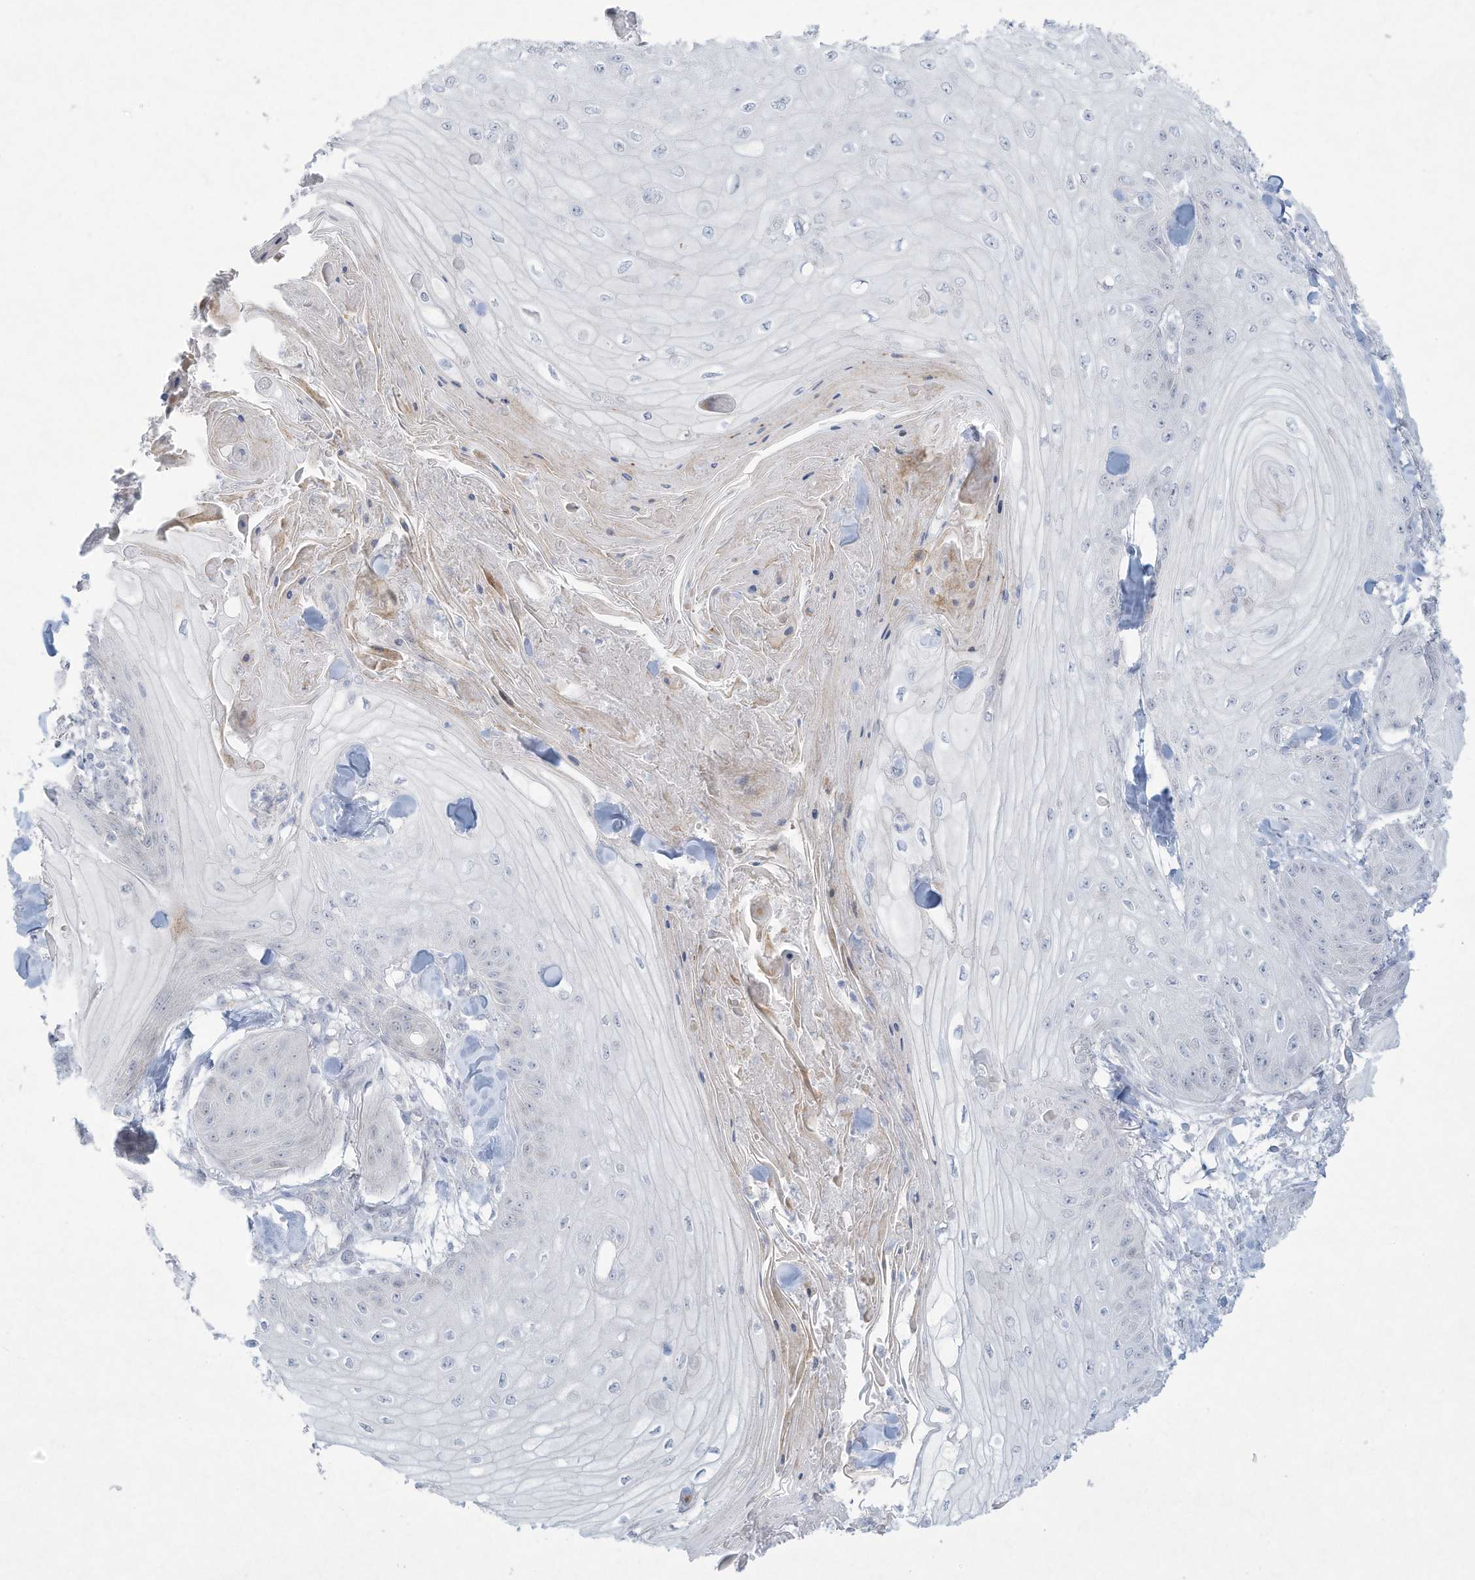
{"staining": {"intensity": "negative", "quantity": "none", "location": "none"}, "tissue": "skin cancer", "cell_type": "Tumor cells", "image_type": "cancer", "snomed": [{"axis": "morphology", "description": "Squamous cell carcinoma, NOS"}, {"axis": "topography", "description": "Skin"}], "caption": "An immunohistochemistry (IHC) image of skin squamous cell carcinoma is shown. There is no staining in tumor cells of skin squamous cell carcinoma. (DAB (3,3'-diaminobenzidine) immunohistochemistry, high magnification).", "gene": "PAX6", "patient": {"sex": "male", "age": 74}}